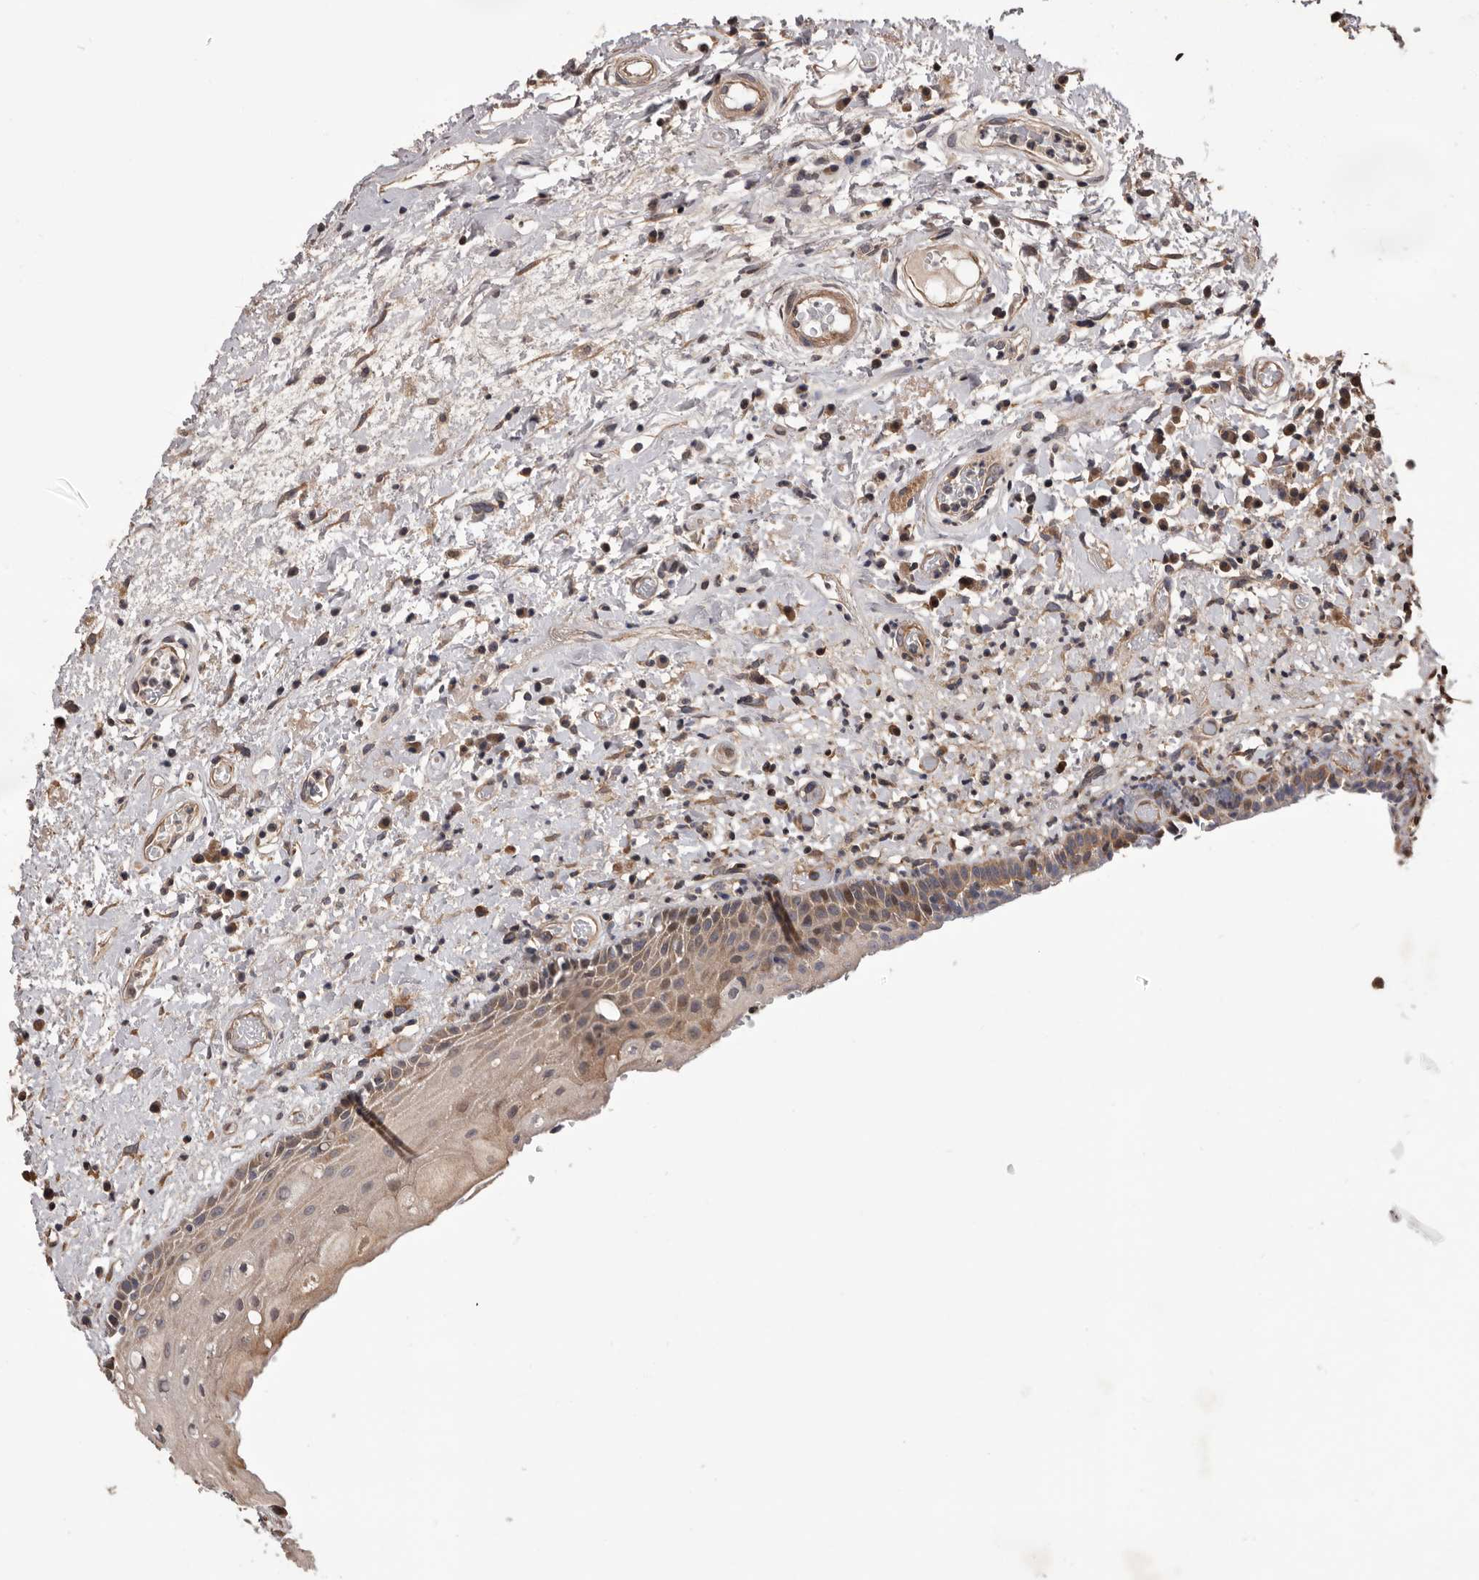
{"staining": {"intensity": "moderate", "quantity": ">75%", "location": "cytoplasmic/membranous,nuclear"}, "tissue": "oral mucosa", "cell_type": "Squamous epithelial cells", "image_type": "normal", "snomed": [{"axis": "morphology", "description": "Normal tissue, NOS"}, {"axis": "topography", "description": "Oral tissue"}], "caption": "About >75% of squamous epithelial cells in normal human oral mucosa show moderate cytoplasmic/membranous,nuclear protein staining as visualized by brown immunohistochemical staining.", "gene": "ADAMTS2", "patient": {"sex": "female", "age": 76}}